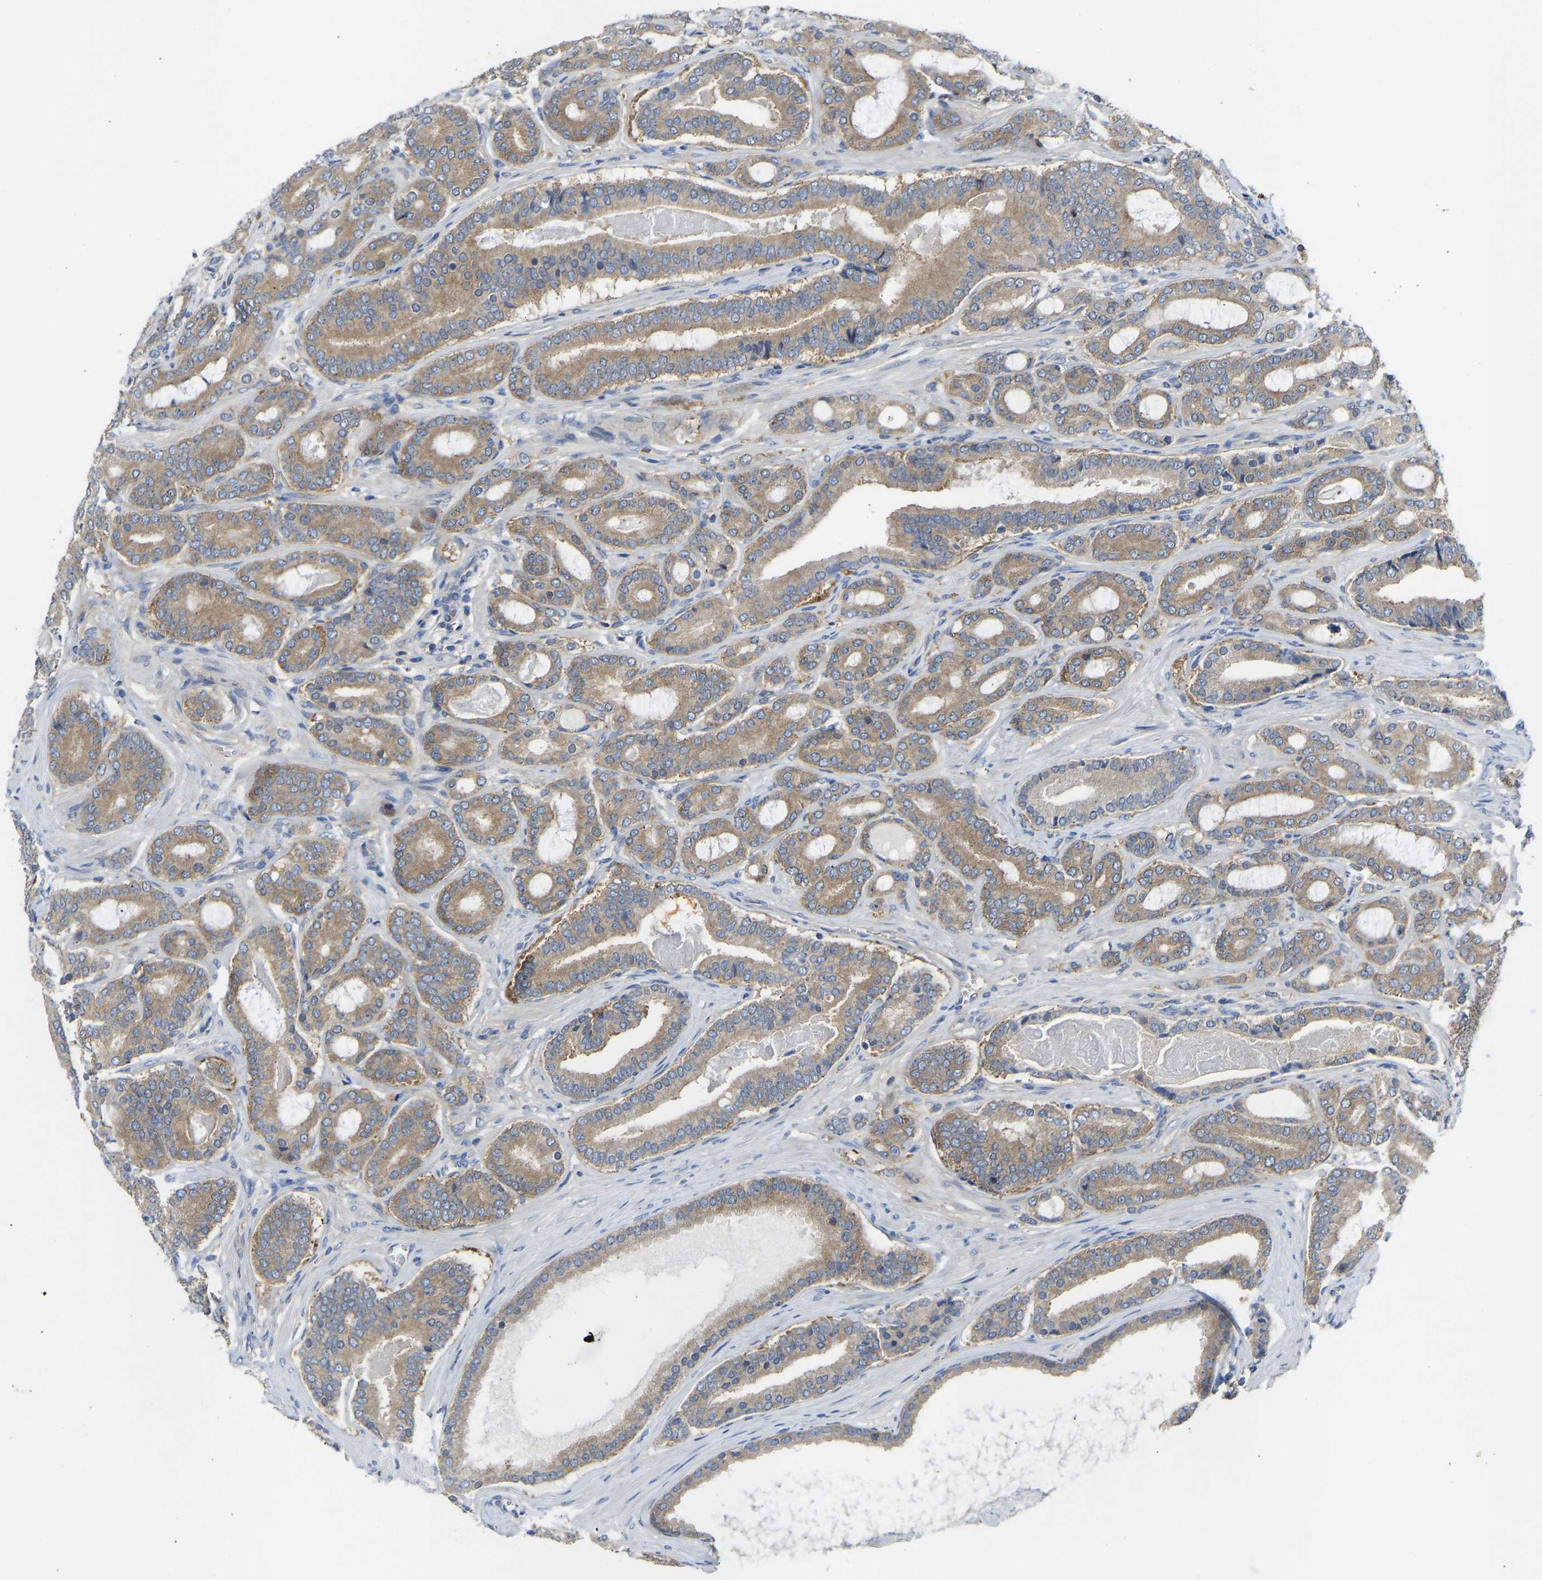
{"staining": {"intensity": "moderate", "quantity": ">75%", "location": "cytoplasmic/membranous"}, "tissue": "prostate cancer", "cell_type": "Tumor cells", "image_type": "cancer", "snomed": [{"axis": "morphology", "description": "Adenocarcinoma, High grade"}, {"axis": "topography", "description": "Prostate"}], "caption": "Immunohistochemical staining of high-grade adenocarcinoma (prostate) exhibits medium levels of moderate cytoplasmic/membranous staining in about >75% of tumor cells. The protein is shown in brown color, while the nuclei are stained blue.", "gene": "PPP3CA", "patient": {"sex": "male", "age": 60}}